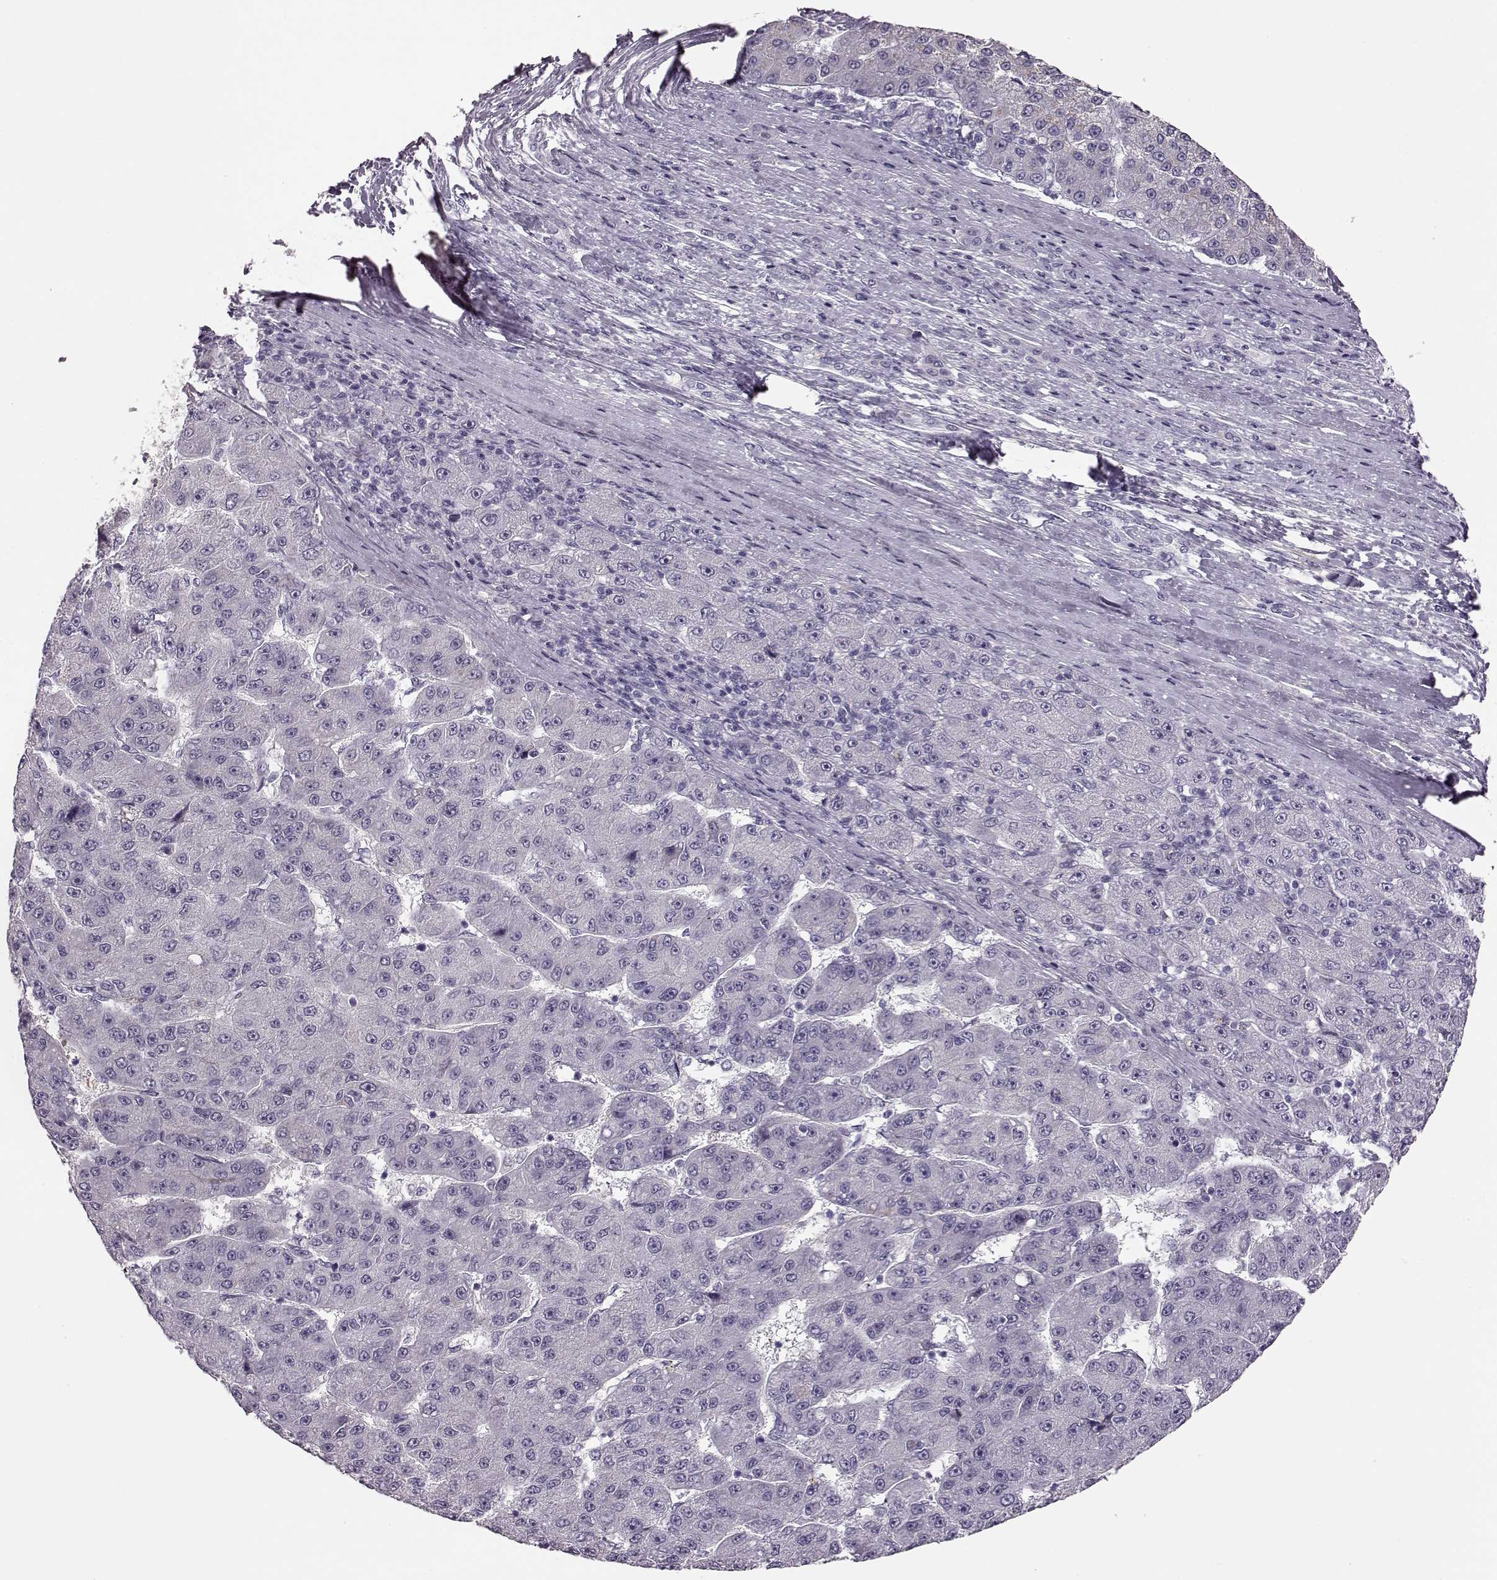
{"staining": {"intensity": "negative", "quantity": "none", "location": "none"}, "tissue": "liver cancer", "cell_type": "Tumor cells", "image_type": "cancer", "snomed": [{"axis": "morphology", "description": "Carcinoma, Hepatocellular, NOS"}, {"axis": "topography", "description": "Liver"}], "caption": "This is an immunohistochemistry image of hepatocellular carcinoma (liver). There is no expression in tumor cells.", "gene": "TRIM69", "patient": {"sex": "male", "age": 67}}